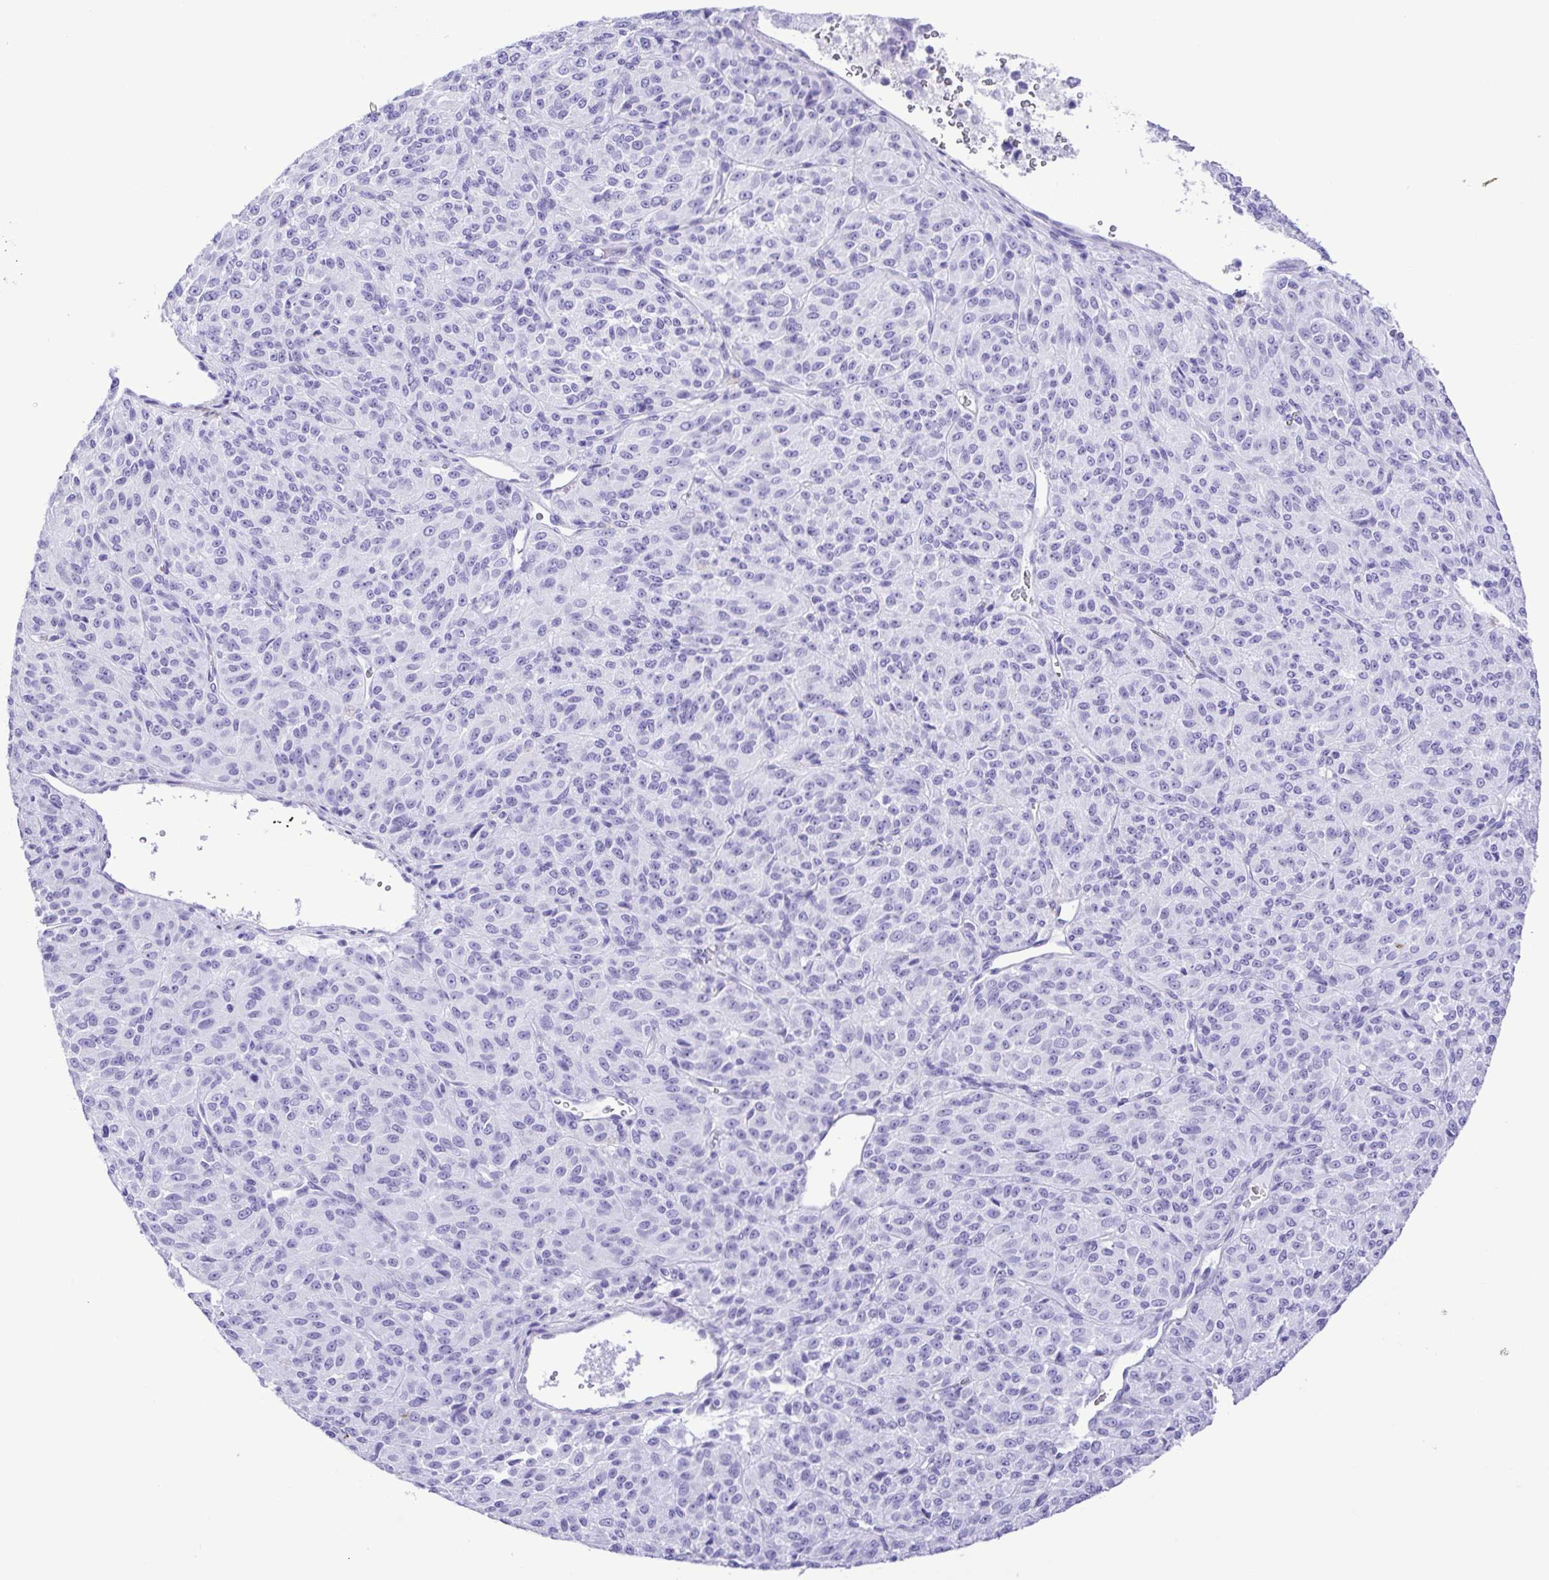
{"staining": {"intensity": "negative", "quantity": "none", "location": "none"}, "tissue": "melanoma", "cell_type": "Tumor cells", "image_type": "cancer", "snomed": [{"axis": "morphology", "description": "Malignant melanoma, Metastatic site"}, {"axis": "topography", "description": "Brain"}], "caption": "Immunohistochemistry (IHC) micrograph of melanoma stained for a protein (brown), which displays no staining in tumor cells.", "gene": "SYT1", "patient": {"sex": "female", "age": 56}}